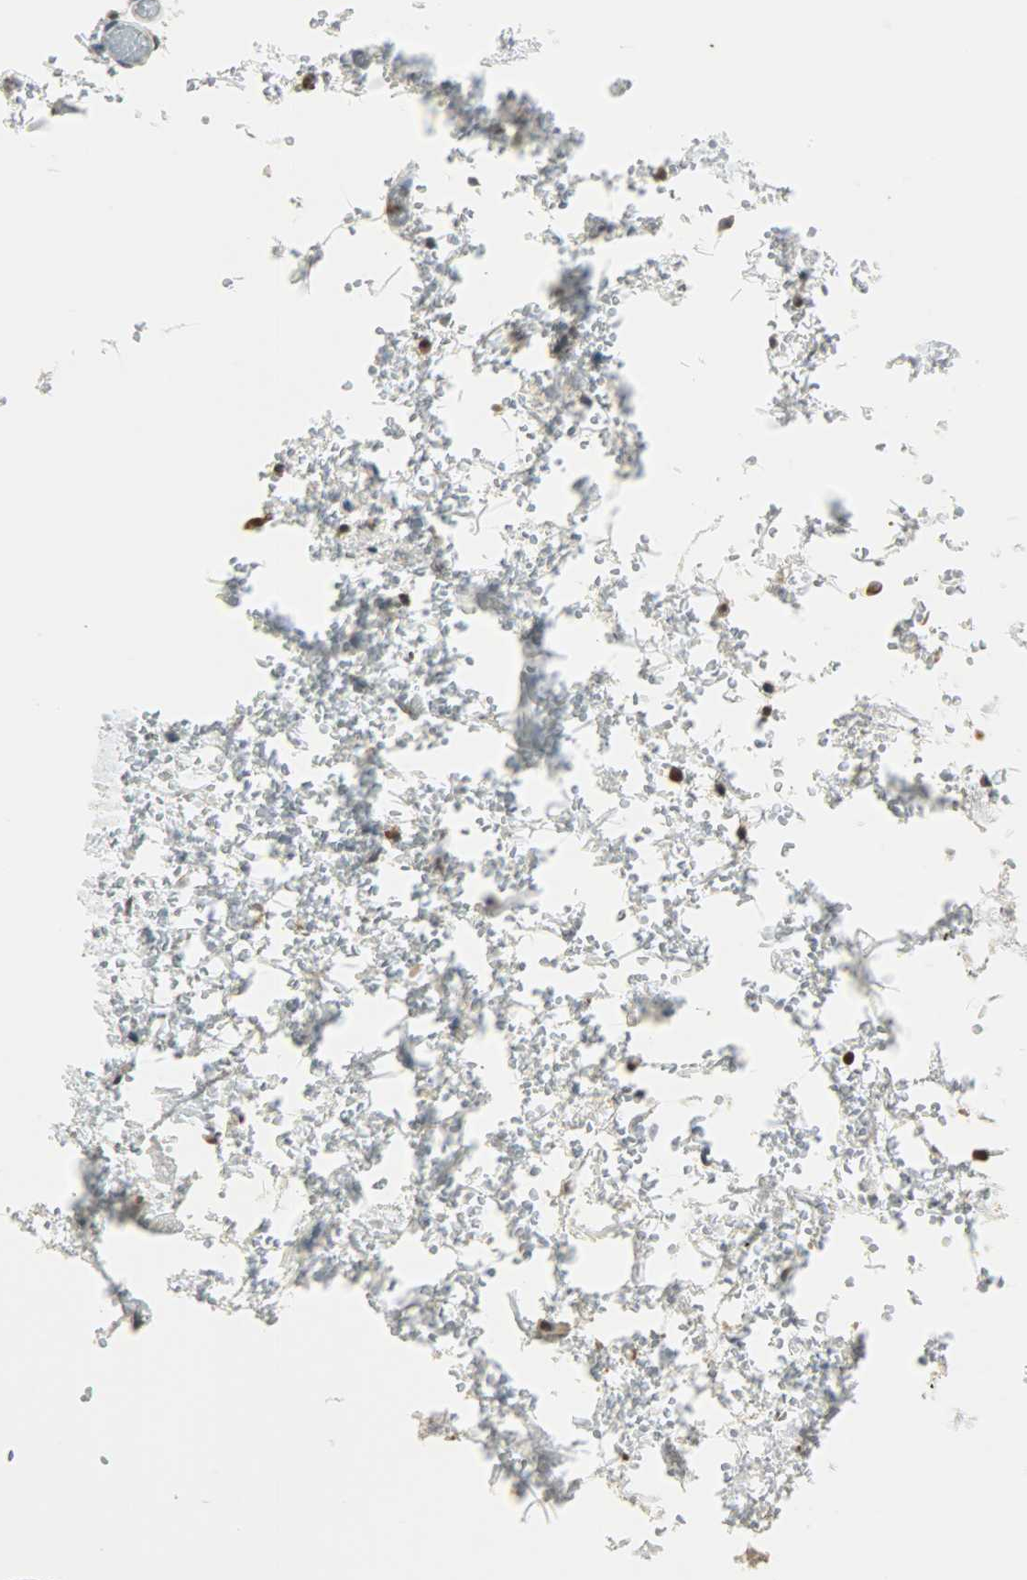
{"staining": {"intensity": "weak", "quantity": ">75%", "location": "cytoplasmic/membranous"}, "tissue": "colon", "cell_type": "Endothelial cells", "image_type": "normal", "snomed": [{"axis": "morphology", "description": "Normal tissue, NOS"}, {"axis": "topography", "description": "Colon"}], "caption": "Immunohistochemistry staining of unremarkable colon, which reveals low levels of weak cytoplasmic/membranous positivity in approximately >75% of endothelial cells indicating weak cytoplasmic/membranous protein expression. The staining was performed using DAB (brown) for protein detection and nuclei were counterstained in hematoxylin (blue).", "gene": "SMARCA5", "patient": {"sex": "female", "age": 61}}